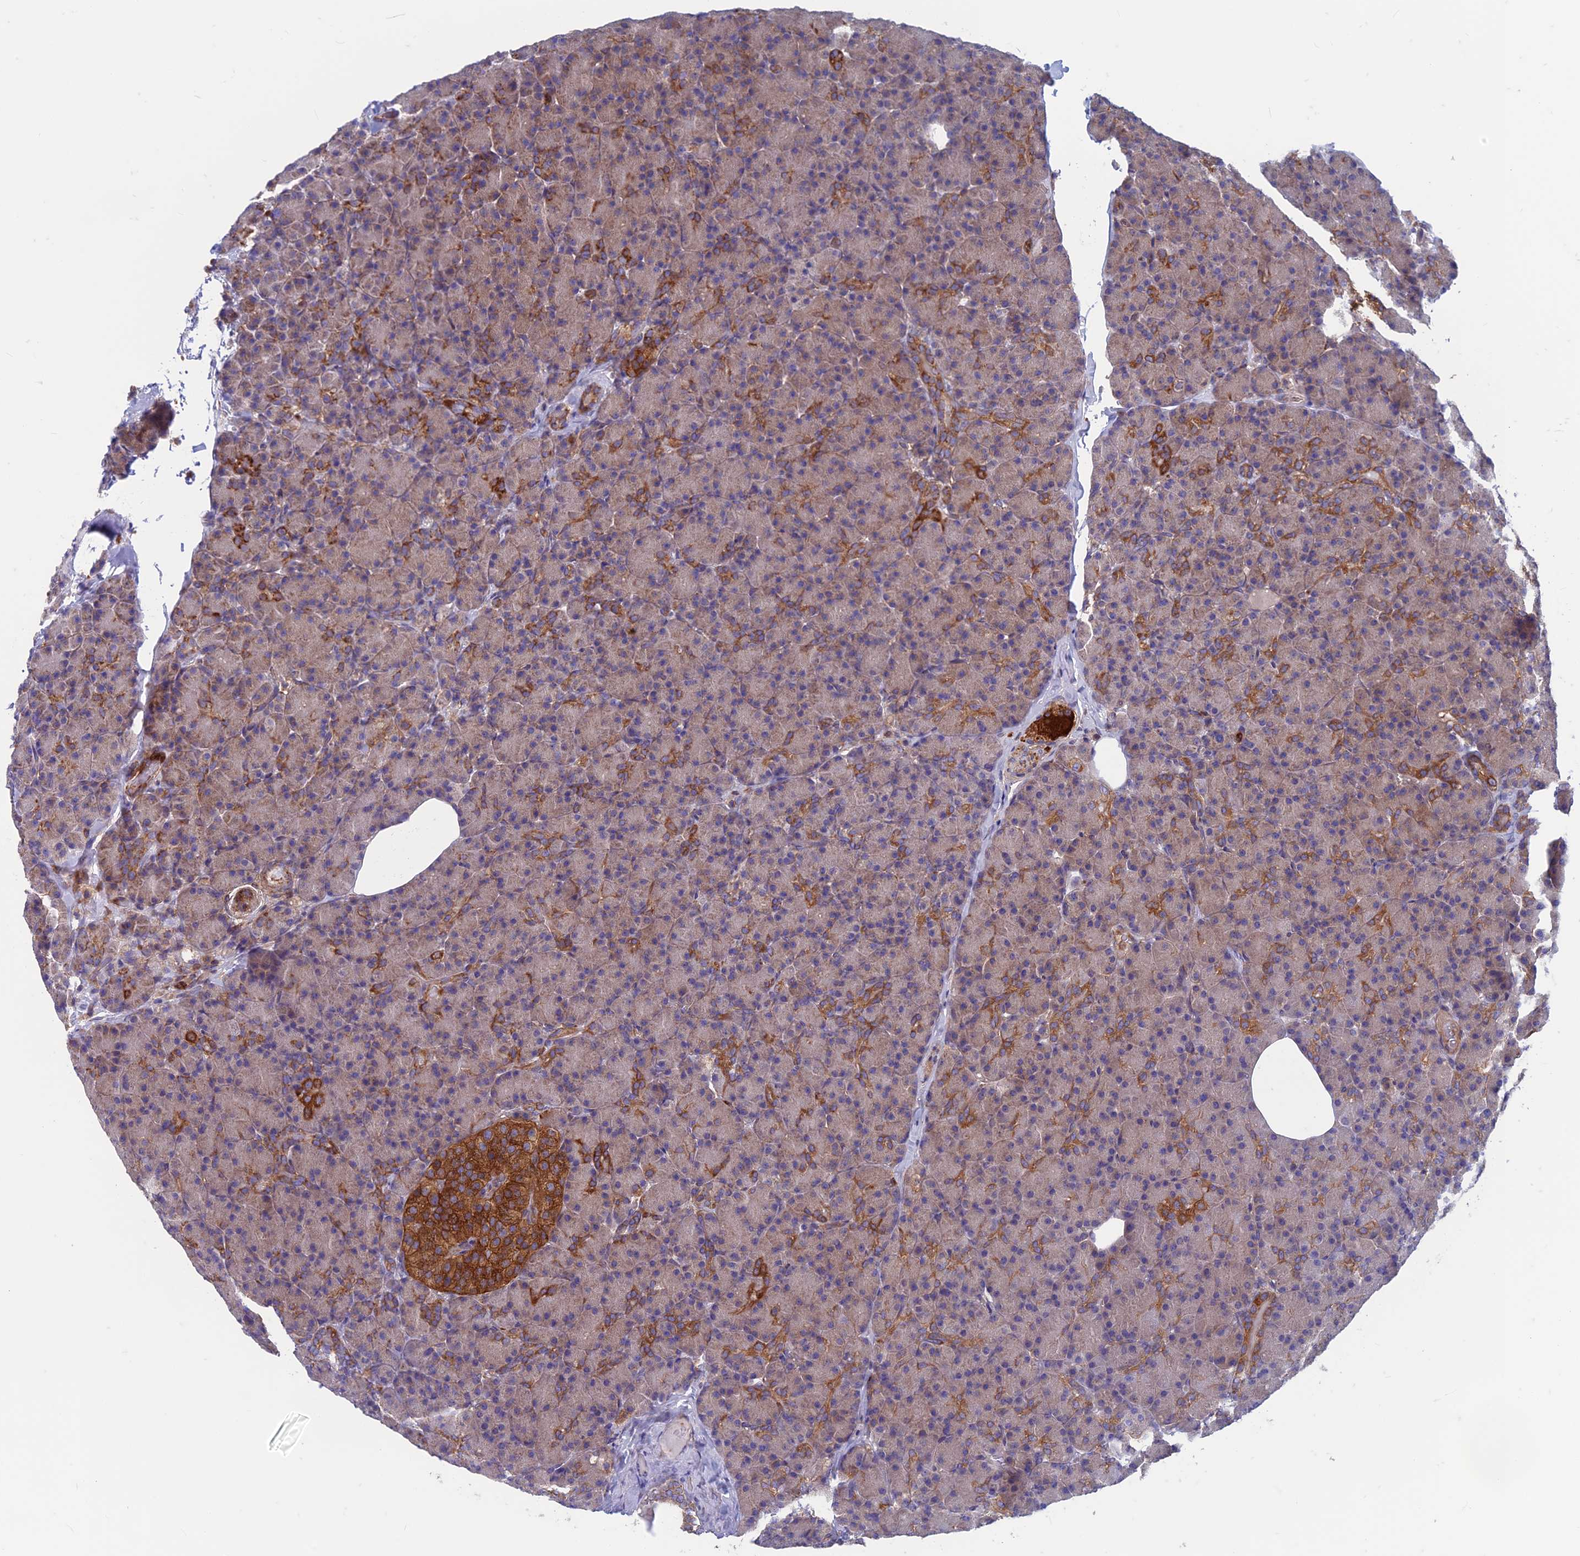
{"staining": {"intensity": "strong", "quantity": "<25%", "location": "cytoplasmic/membranous"}, "tissue": "pancreas", "cell_type": "Exocrine glandular cells", "image_type": "normal", "snomed": [{"axis": "morphology", "description": "Normal tissue, NOS"}, {"axis": "topography", "description": "Pancreas"}], "caption": "Pancreas stained with DAB IHC exhibits medium levels of strong cytoplasmic/membranous positivity in about <25% of exocrine glandular cells.", "gene": "DNM1L", "patient": {"sex": "female", "age": 43}}